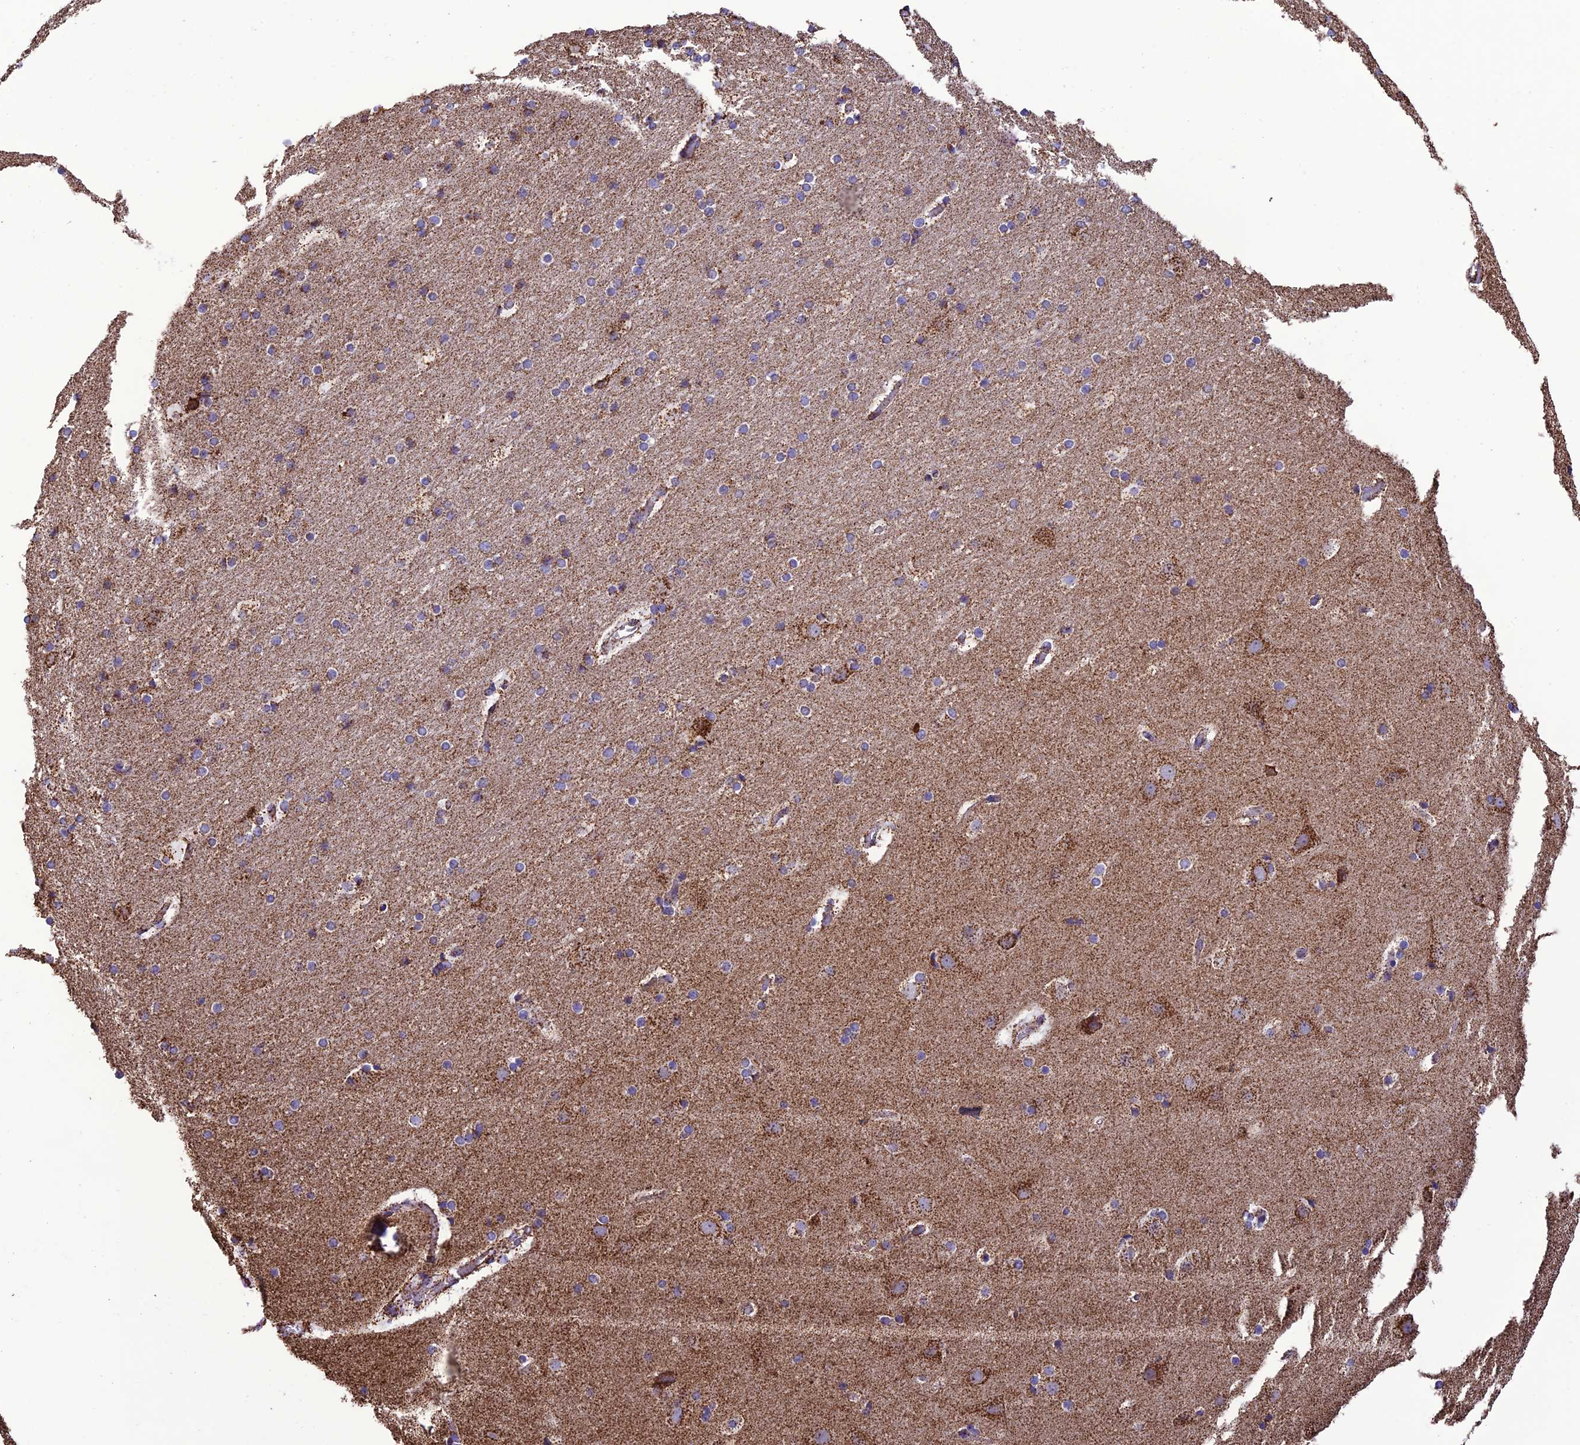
{"staining": {"intensity": "moderate", "quantity": ">75%", "location": "cytoplasmic/membranous"}, "tissue": "cerebral cortex", "cell_type": "Endothelial cells", "image_type": "normal", "snomed": [{"axis": "morphology", "description": "Normal tissue, NOS"}, {"axis": "topography", "description": "Cerebral cortex"}], "caption": "Immunohistochemistry (IHC) histopathology image of normal cerebral cortex: cerebral cortex stained using immunohistochemistry shows medium levels of moderate protein expression localized specifically in the cytoplasmic/membranous of endothelial cells, appearing as a cytoplasmic/membranous brown color.", "gene": "NDUFAF1", "patient": {"sex": "male", "age": 57}}